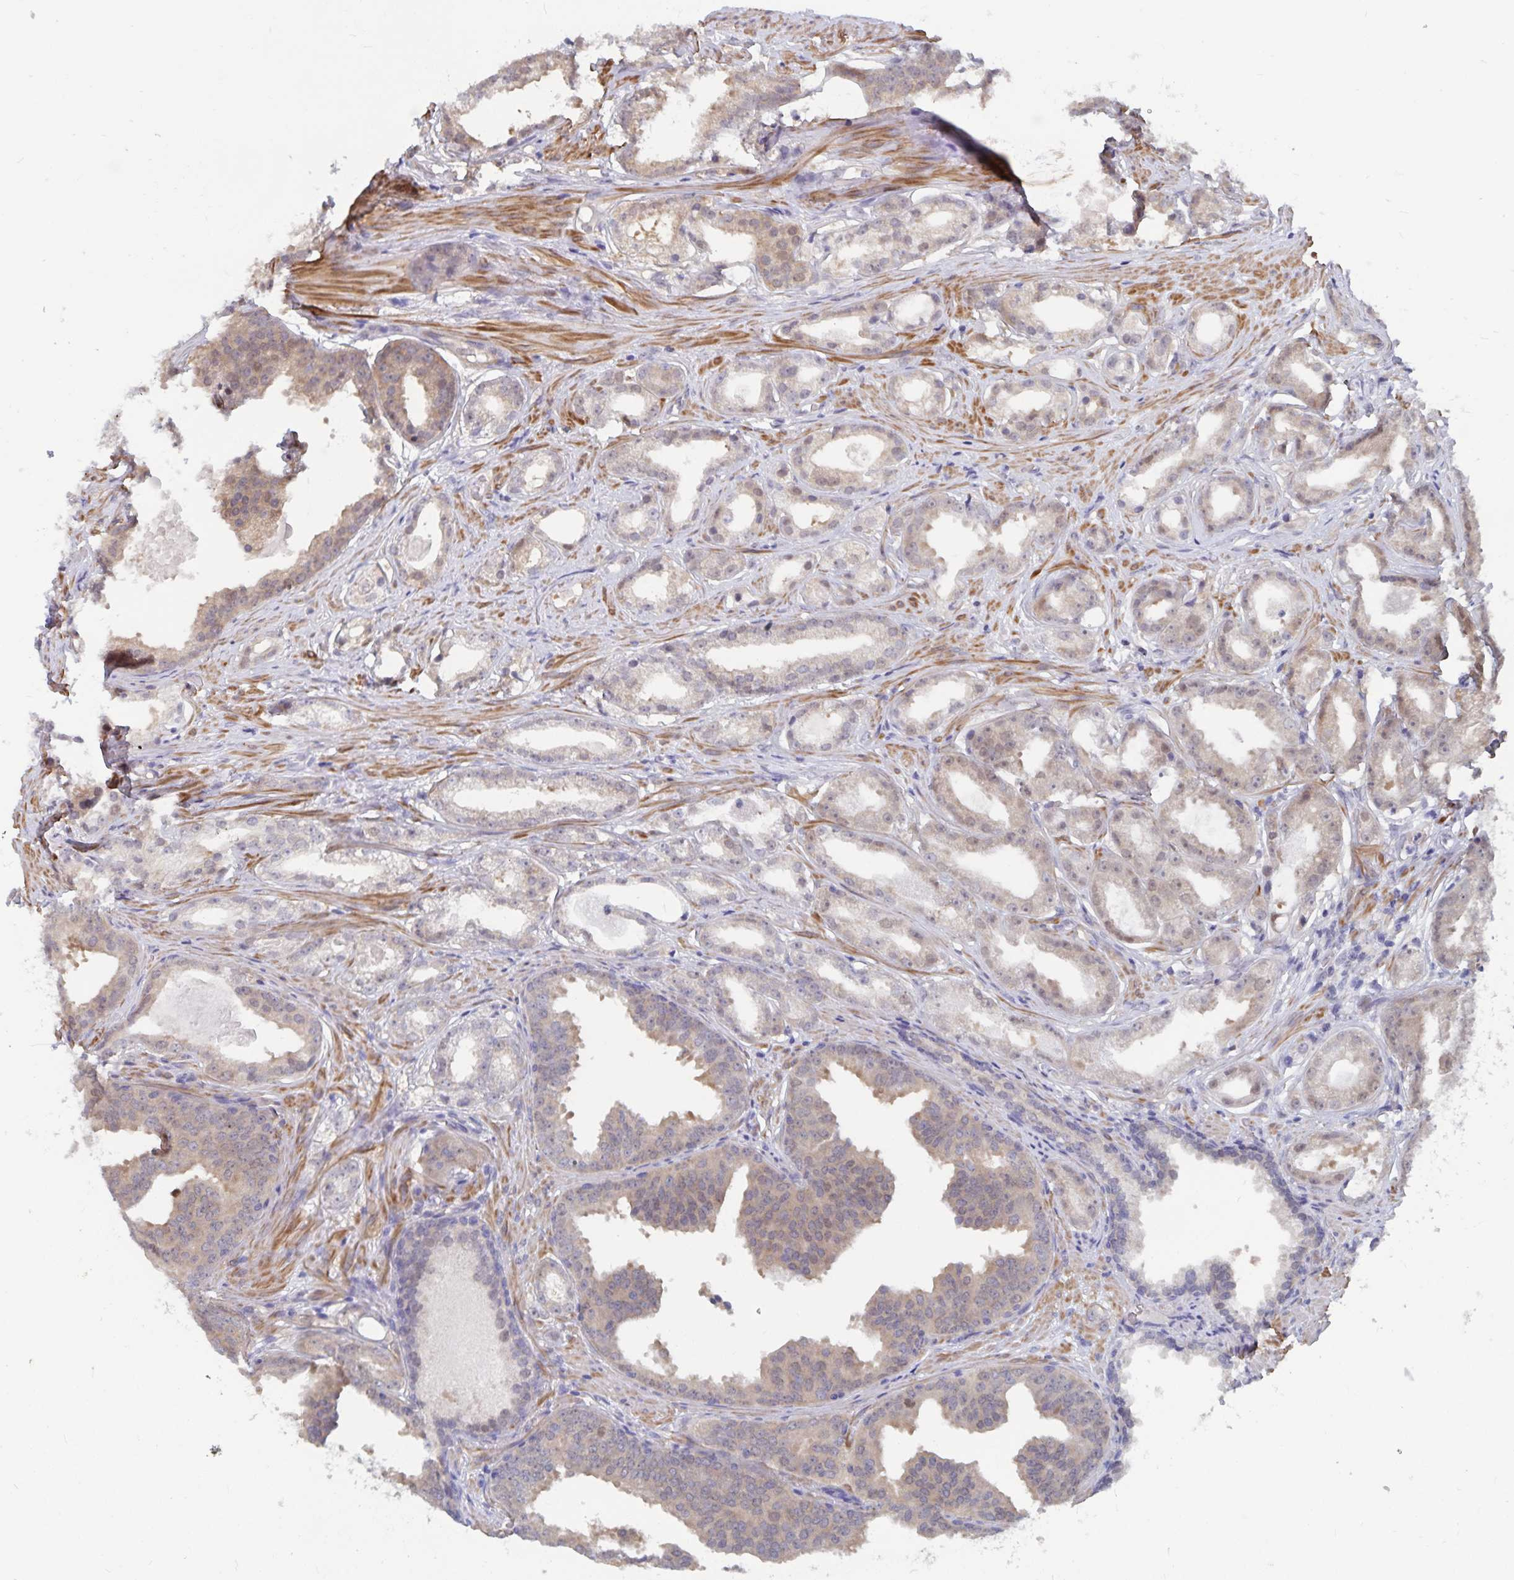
{"staining": {"intensity": "weak", "quantity": "25%-75%", "location": "cytoplasmic/membranous,nuclear"}, "tissue": "prostate cancer", "cell_type": "Tumor cells", "image_type": "cancer", "snomed": [{"axis": "morphology", "description": "Adenocarcinoma, Low grade"}, {"axis": "topography", "description": "Prostate"}], "caption": "Immunohistochemical staining of prostate adenocarcinoma (low-grade) displays weak cytoplasmic/membranous and nuclear protein staining in approximately 25%-75% of tumor cells. (IHC, brightfield microscopy, high magnification).", "gene": "BAG6", "patient": {"sex": "male", "age": 65}}